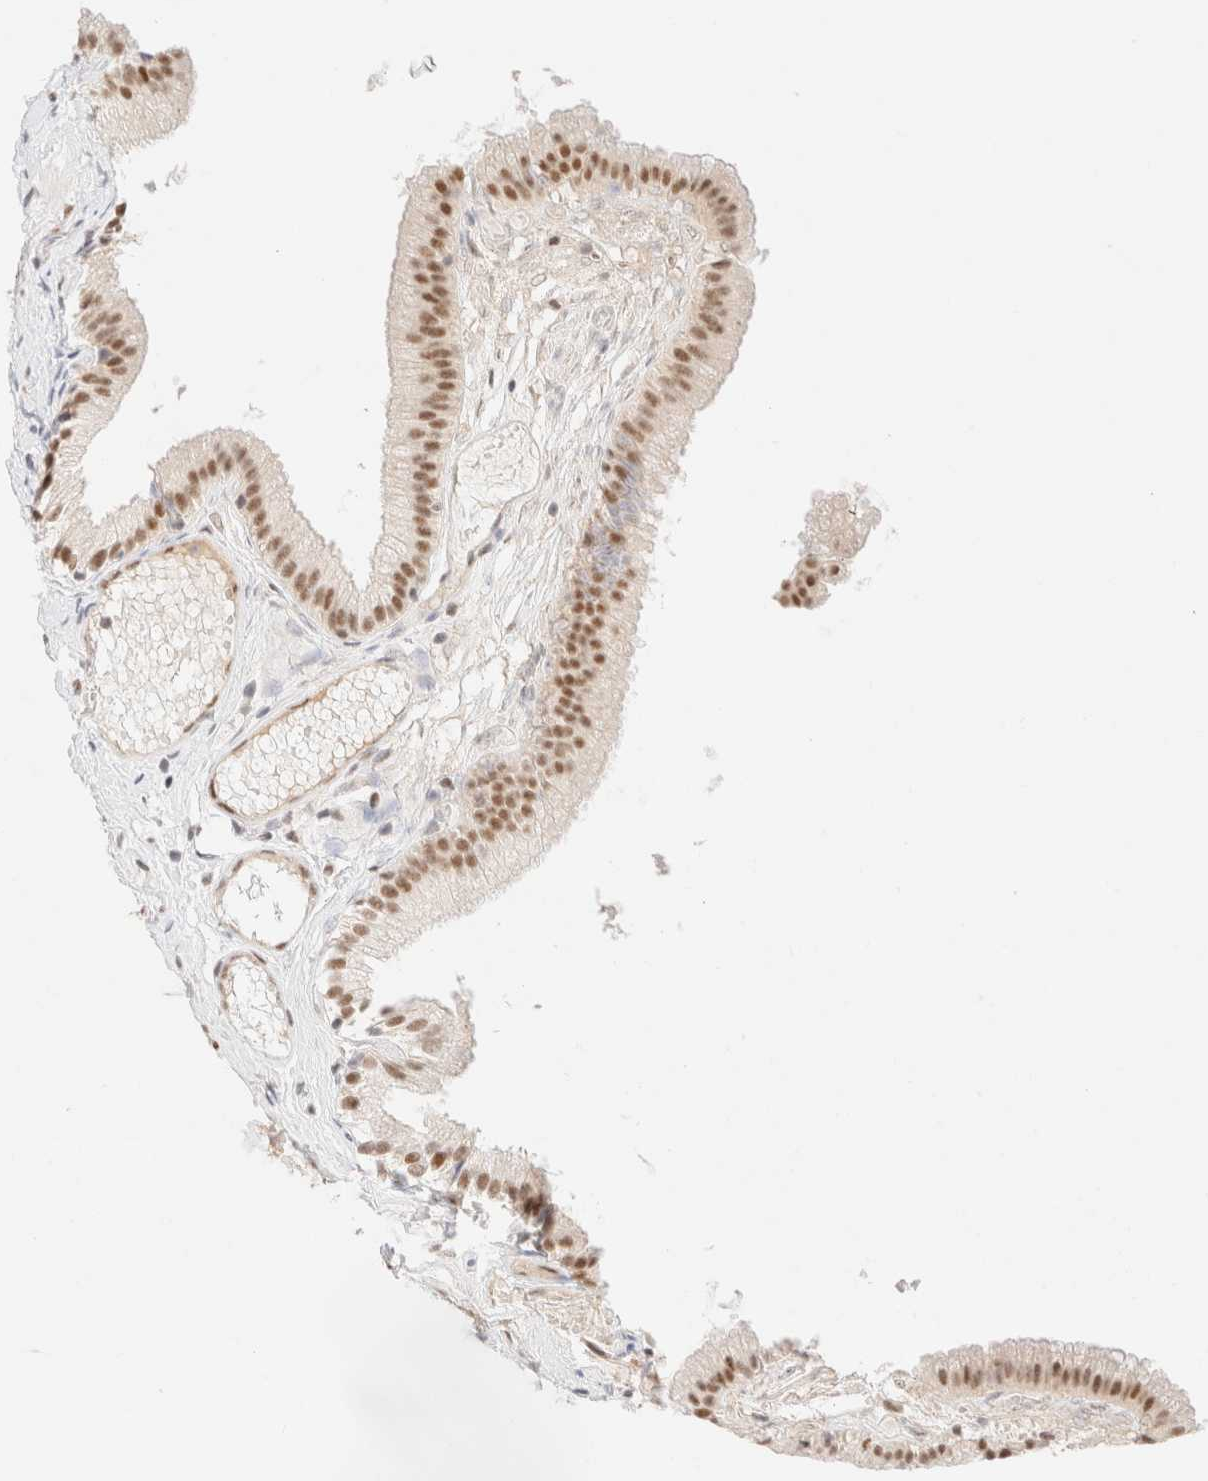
{"staining": {"intensity": "moderate", "quantity": ">75%", "location": "nuclear"}, "tissue": "gallbladder", "cell_type": "Glandular cells", "image_type": "normal", "snomed": [{"axis": "morphology", "description": "Normal tissue, NOS"}, {"axis": "topography", "description": "Gallbladder"}], "caption": "Protein expression analysis of benign human gallbladder reveals moderate nuclear positivity in about >75% of glandular cells. (IHC, brightfield microscopy, high magnification).", "gene": "CIC", "patient": {"sex": "female", "age": 26}}